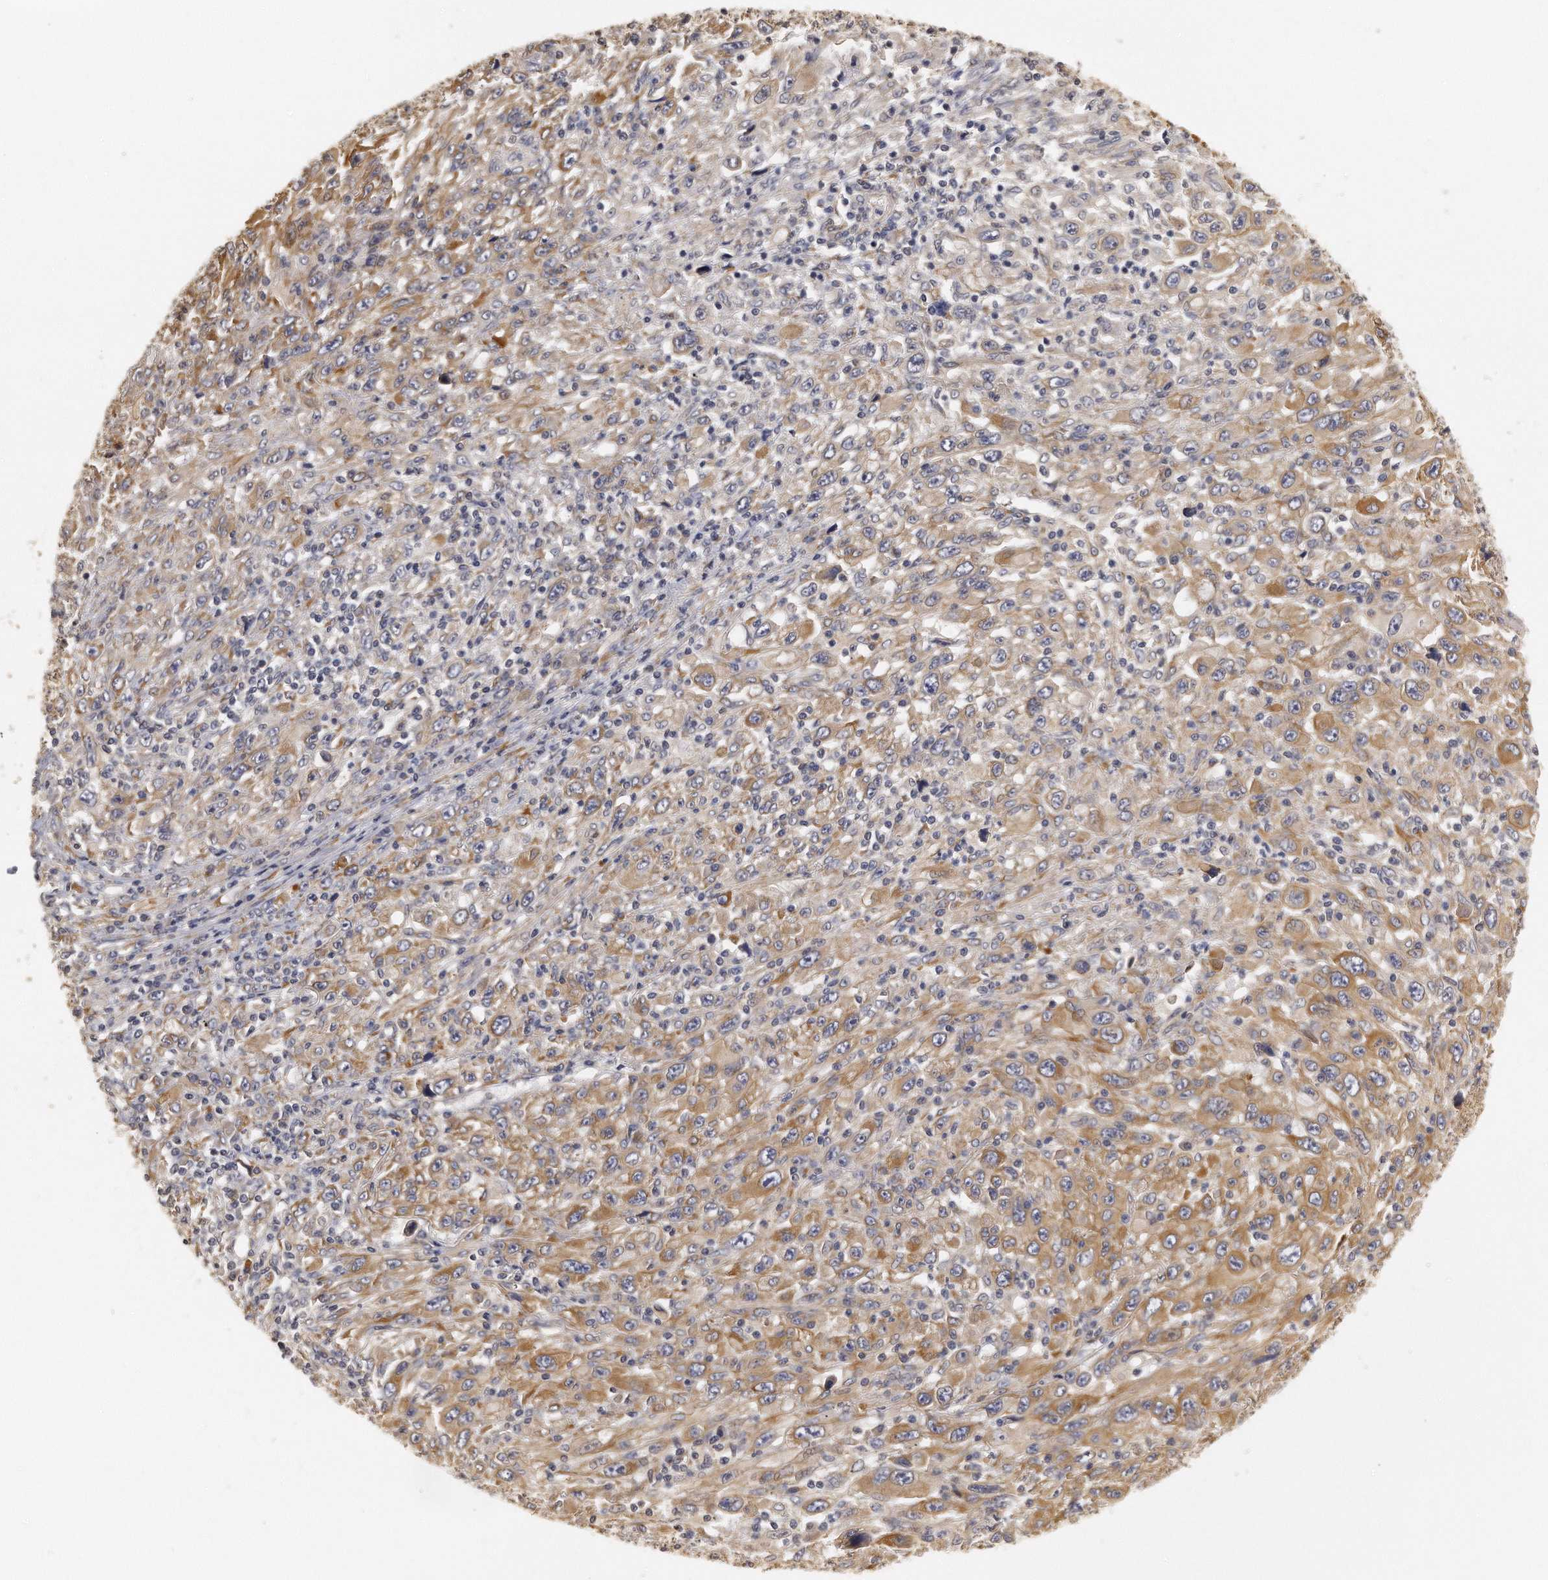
{"staining": {"intensity": "moderate", "quantity": ">75%", "location": "cytoplasmic/membranous"}, "tissue": "melanoma", "cell_type": "Tumor cells", "image_type": "cancer", "snomed": [{"axis": "morphology", "description": "Malignant melanoma, Metastatic site"}, {"axis": "topography", "description": "Skin"}], "caption": "A brown stain labels moderate cytoplasmic/membranous expression of a protein in human malignant melanoma (metastatic site) tumor cells. (DAB IHC, brown staining for protein, blue staining for nuclei).", "gene": "CHST7", "patient": {"sex": "female", "age": 56}}